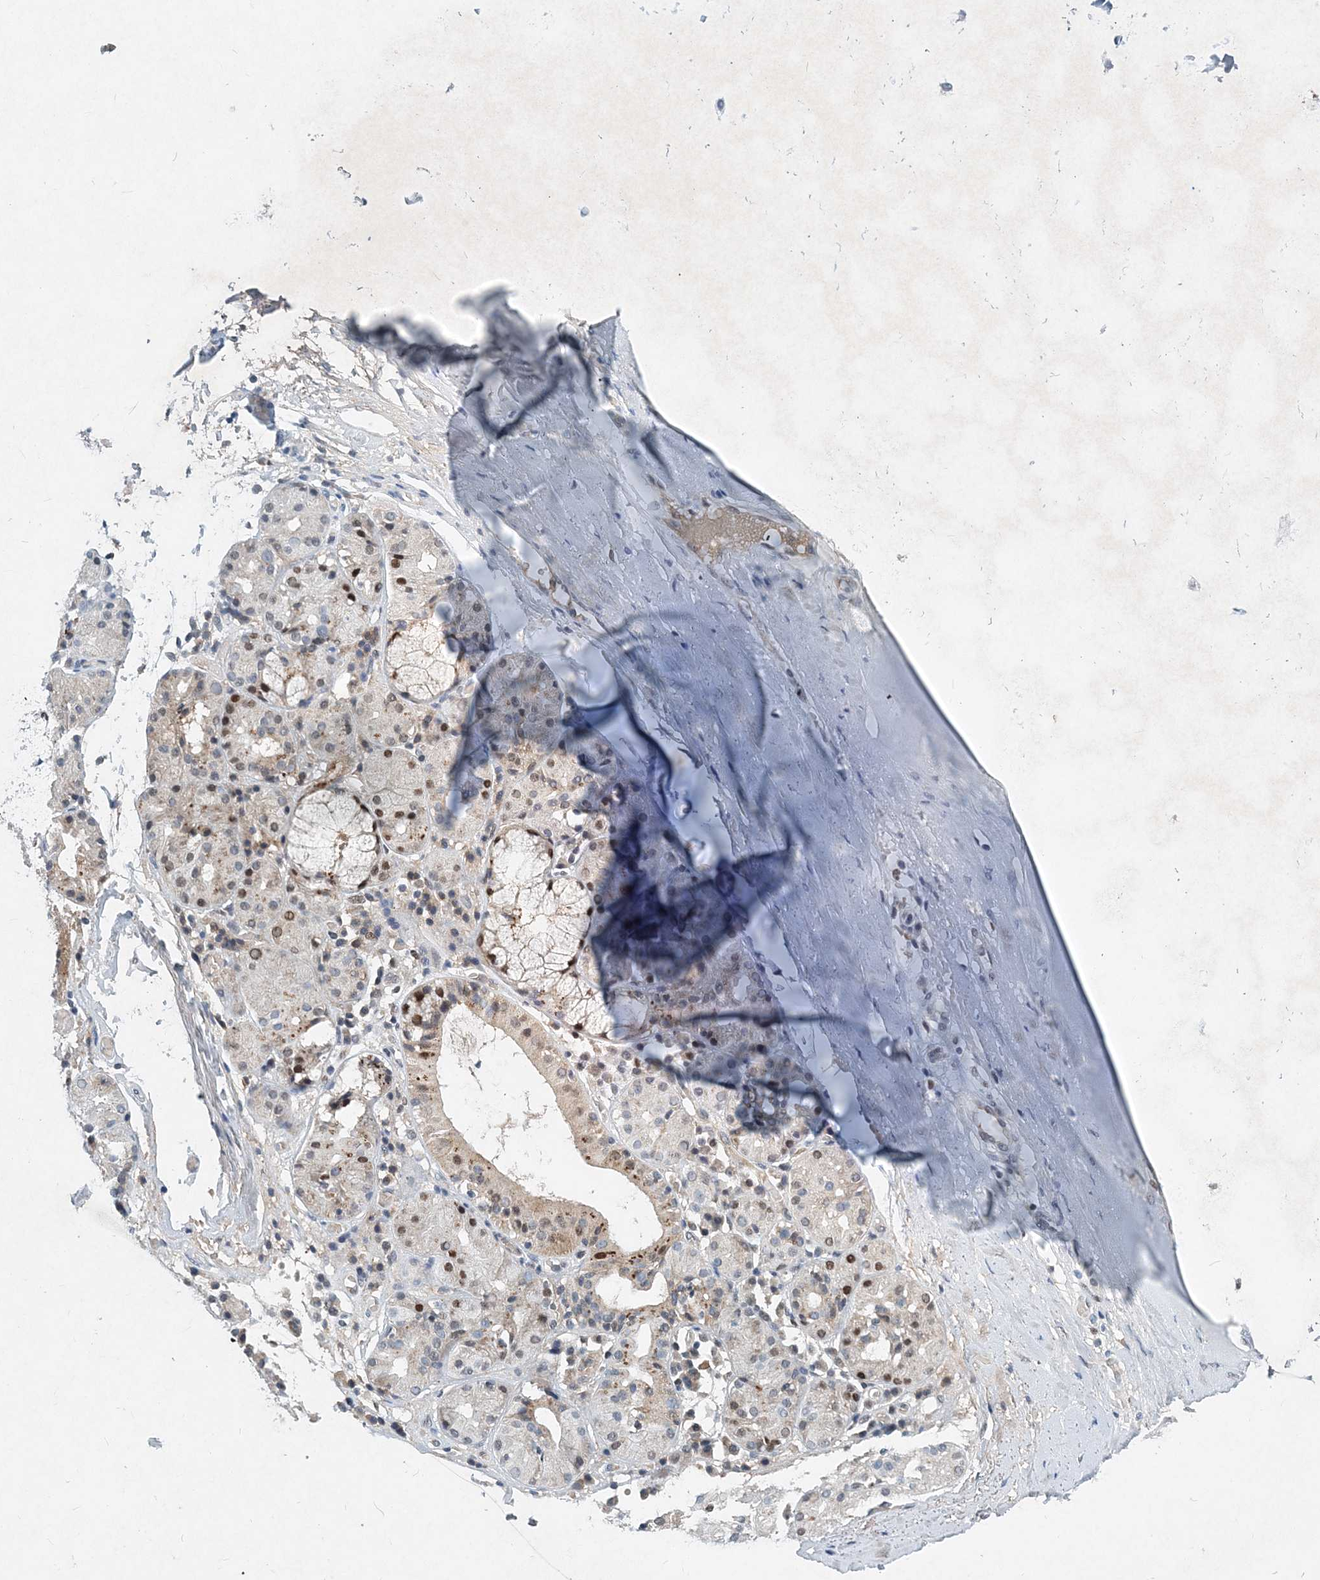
{"staining": {"intensity": "moderate", "quantity": ">75%", "location": "nuclear"}, "tissue": "adipose tissue", "cell_type": "Adipocytes", "image_type": "normal", "snomed": [{"axis": "morphology", "description": "Normal tissue, NOS"}, {"axis": "morphology", "description": "Basal cell carcinoma"}, {"axis": "topography", "description": "Cartilage tissue"}, {"axis": "topography", "description": "Nasopharynx"}, {"axis": "topography", "description": "Oral tissue"}], "caption": "A histopathology image showing moderate nuclear staining in approximately >75% of adipocytes in benign adipose tissue, as visualized by brown immunohistochemical staining.", "gene": "KPNA4", "patient": {"sex": "female", "age": 77}}